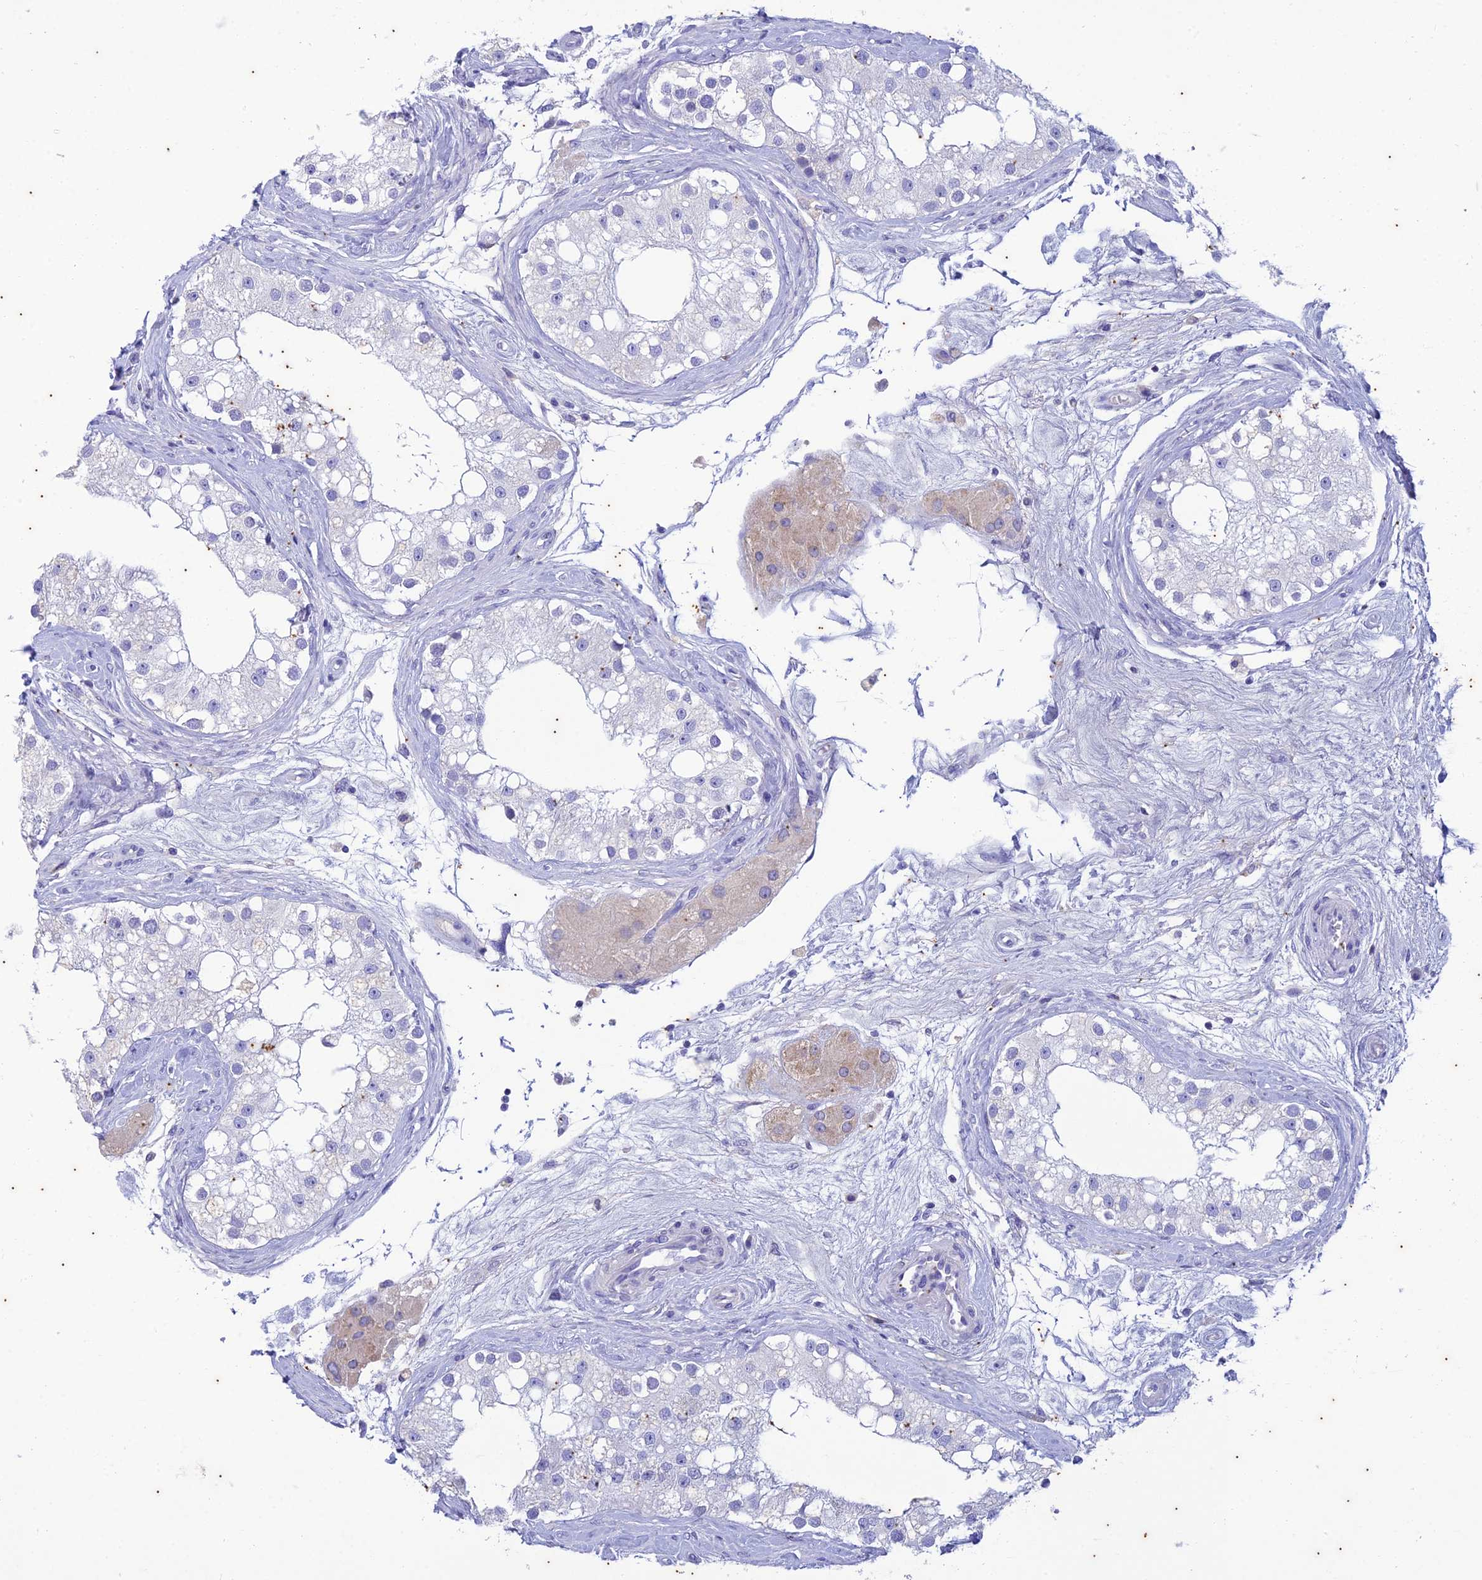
{"staining": {"intensity": "negative", "quantity": "none", "location": "none"}, "tissue": "testis", "cell_type": "Cells in seminiferous ducts", "image_type": "normal", "snomed": [{"axis": "morphology", "description": "Normal tissue, NOS"}, {"axis": "topography", "description": "Testis"}], "caption": "Photomicrograph shows no significant protein positivity in cells in seminiferous ducts of unremarkable testis.", "gene": "TMEM40", "patient": {"sex": "male", "age": 84}}